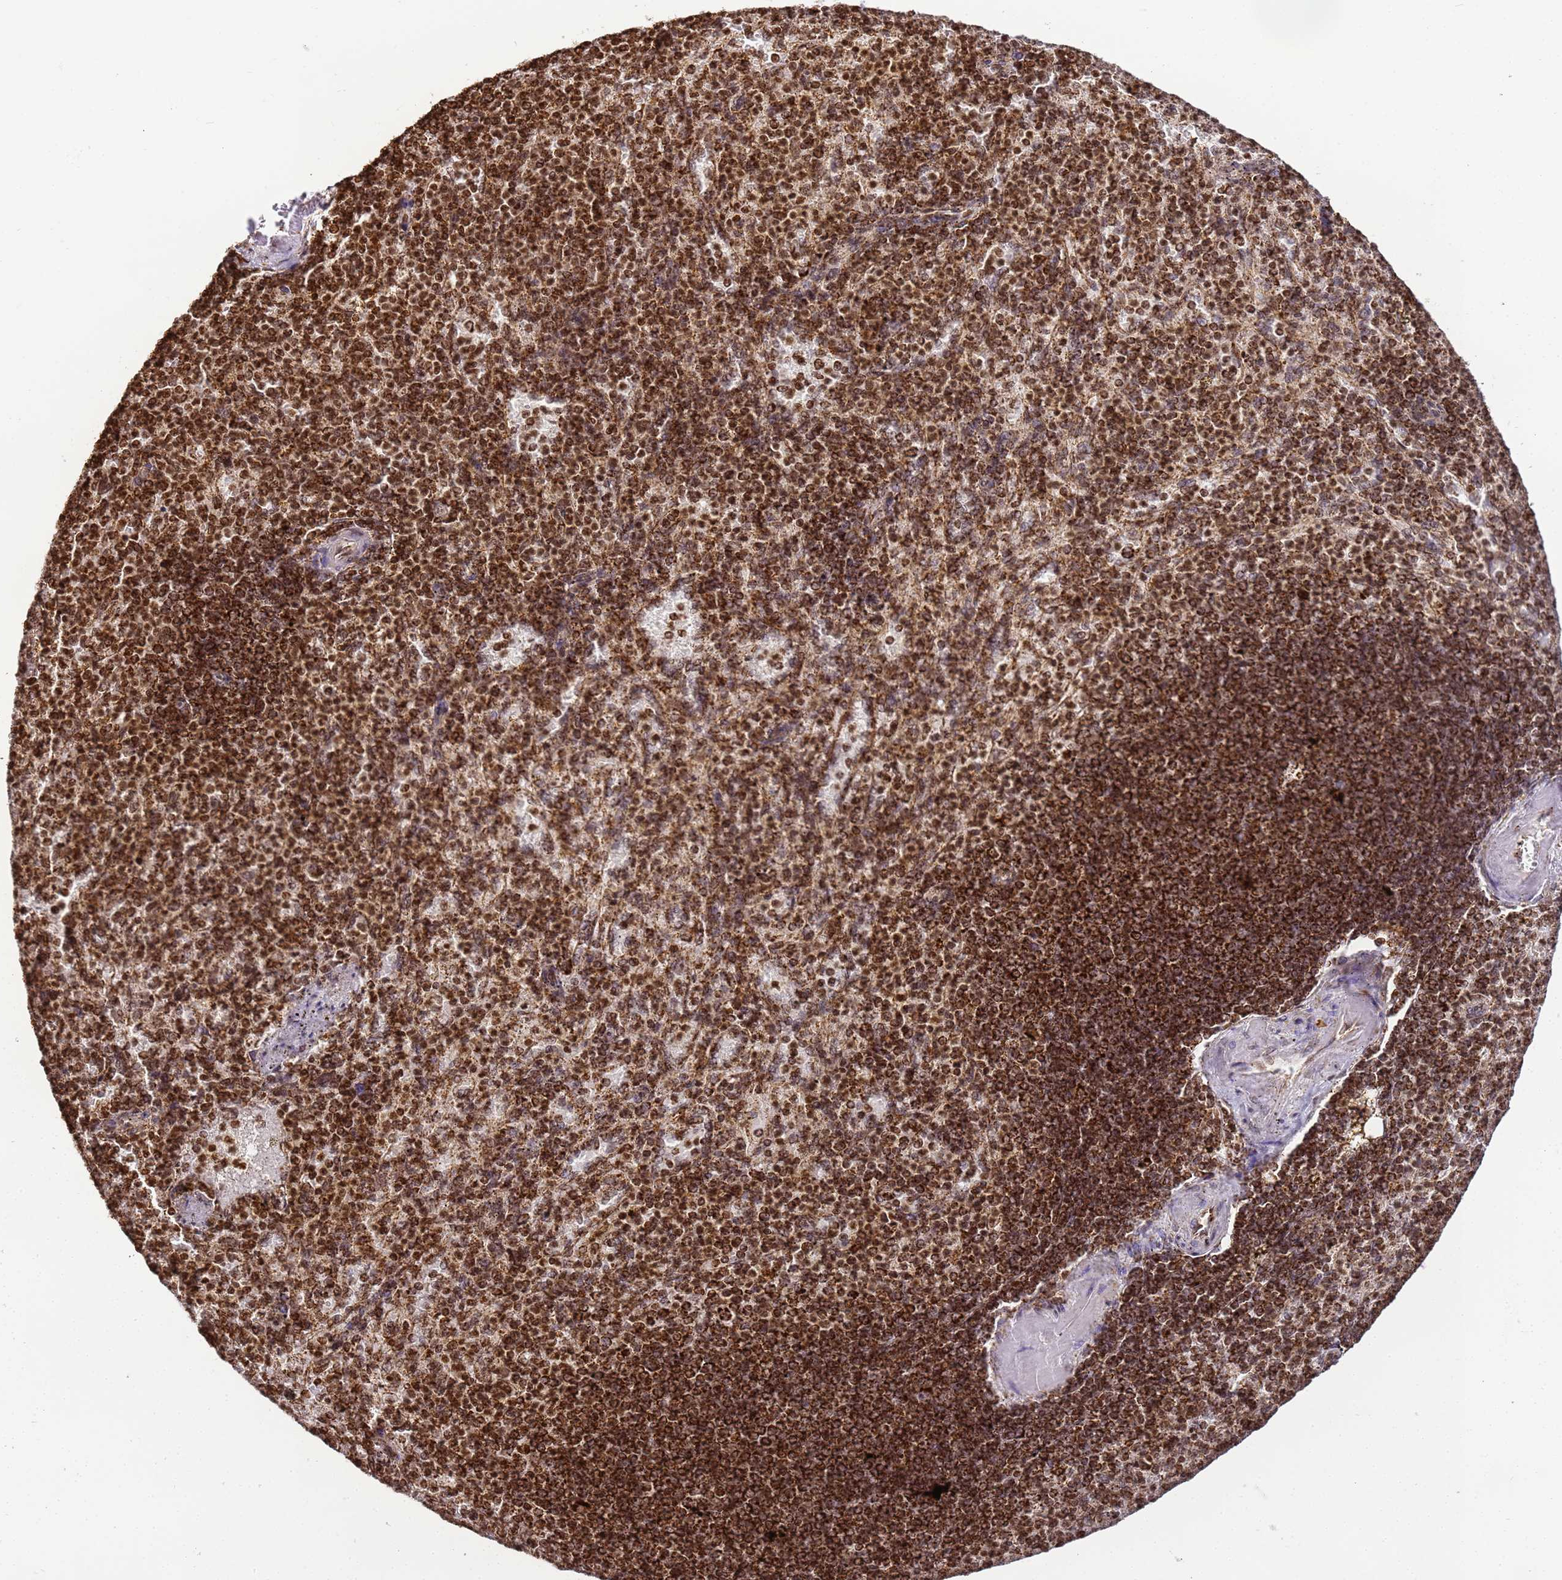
{"staining": {"intensity": "strong", "quantity": ">75%", "location": "cytoplasmic/membranous"}, "tissue": "spleen", "cell_type": "Cells in red pulp", "image_type": "normal", "snomed": [{"axis": "morphology", "description": "Normal tissue, NOS"}, {"axis": "topography", "description": "Spleen"}], "caption": "Brown immunohistochemical staining in benign spleen displays strong cytoplasmic/membranous staining in approximately >75% of cells in red pulp. (Stains: DAB in brown, nuclei in blue, Microscopy: brightfield microscopy at high magnification).", "gene": "HSPE1", "patient": {"sex": "female", "age": 74}}